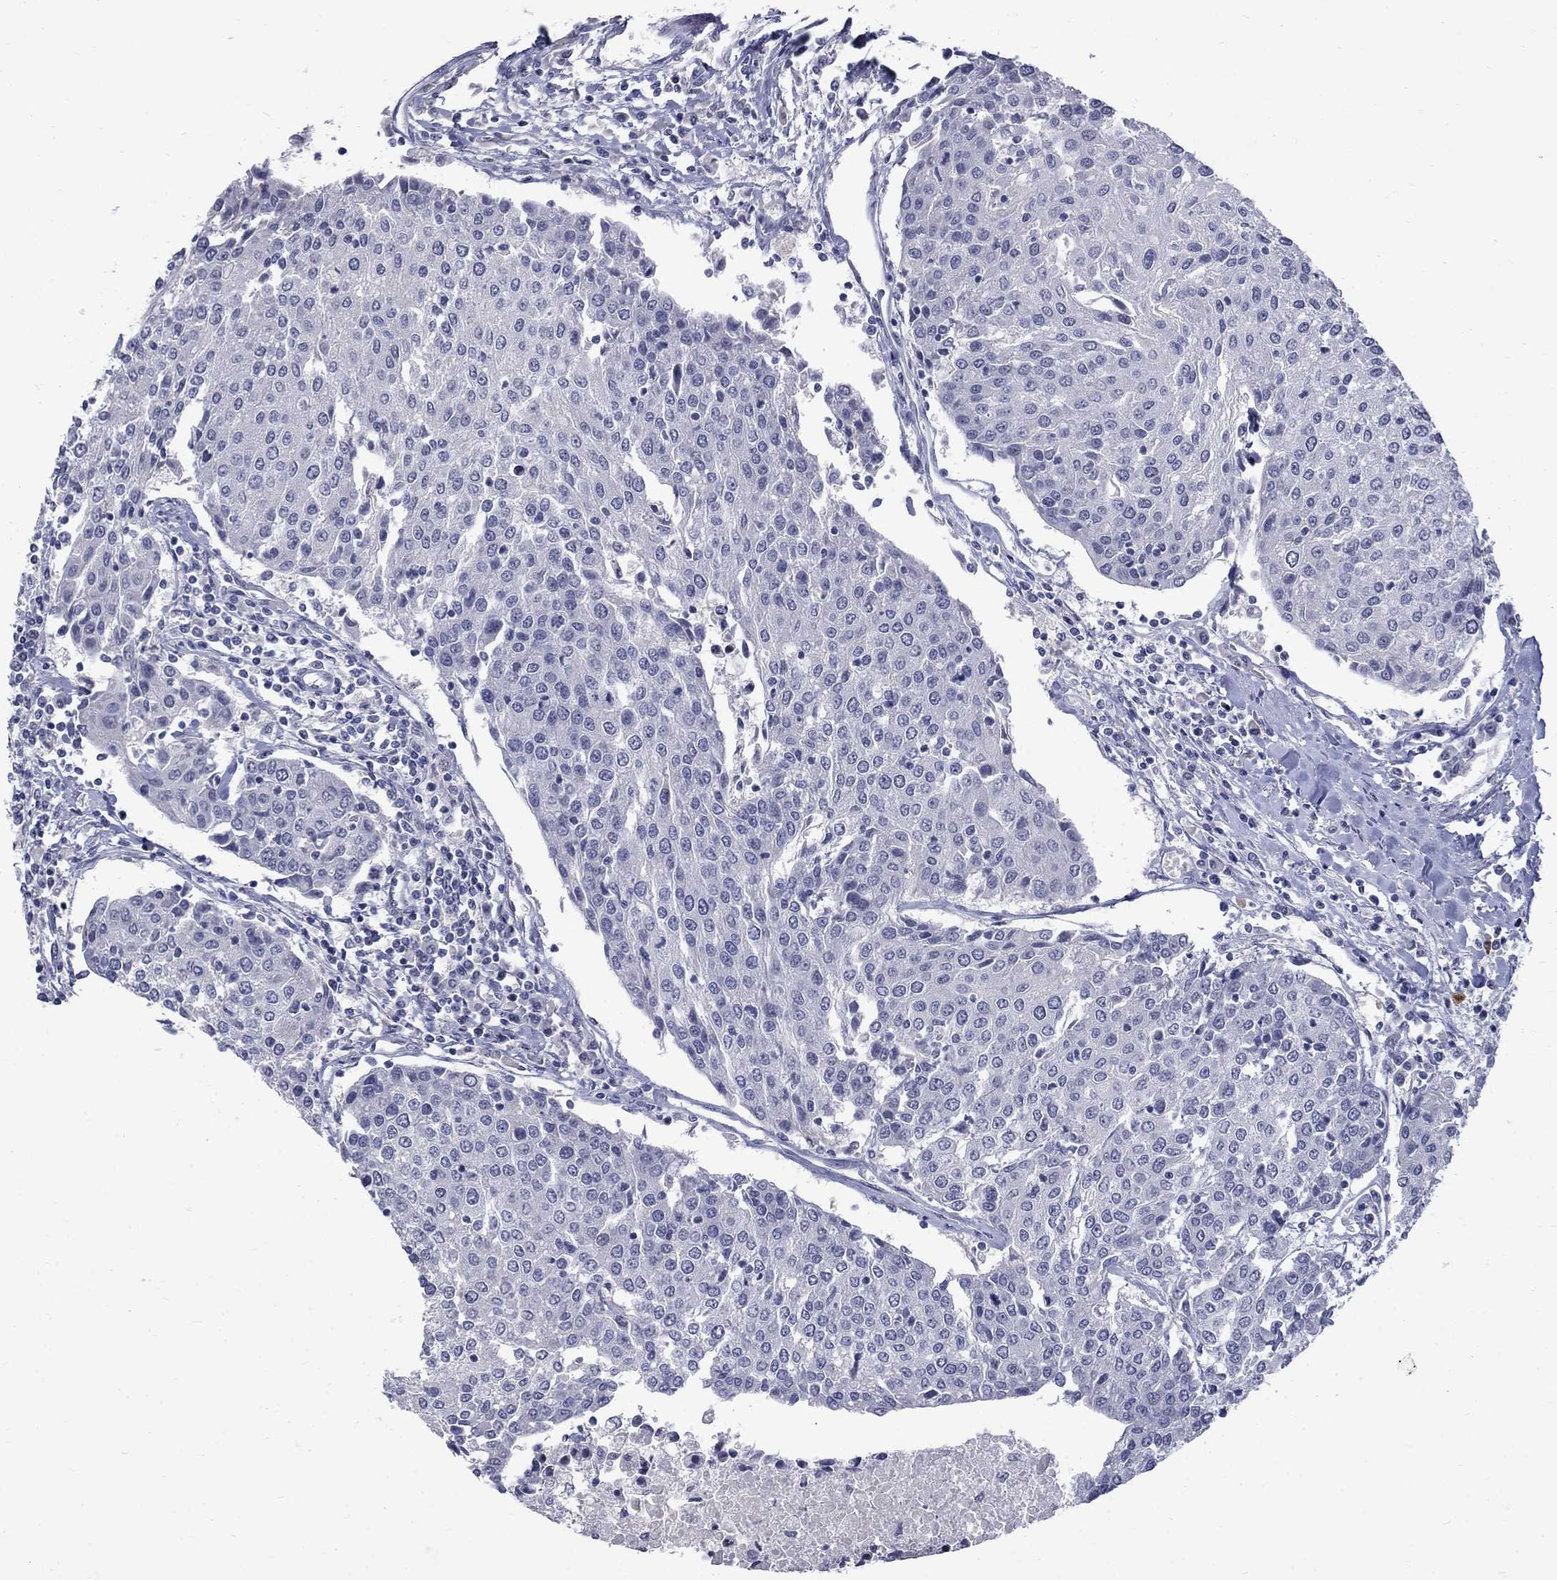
{"staining": {"intensity": "negative", "quantity": "none", "location": "none"}, "tissue": "urothelial cancer", "cell_type": "Tumor cells", "image_type": "cancer", "snomed": [{"axis": "morphology", "description": "Urothelial carcinoma, High grade"}, {"axis": "topography", "description": "Urinary bladder"}], "caption": "High-grade urothelial carcinoma stained for a protein using immunohistochemistry (IHC) displays no positivity tumor cells.", "gene": "CTNND2", "patient": {"sex": "female", "age": 85}}